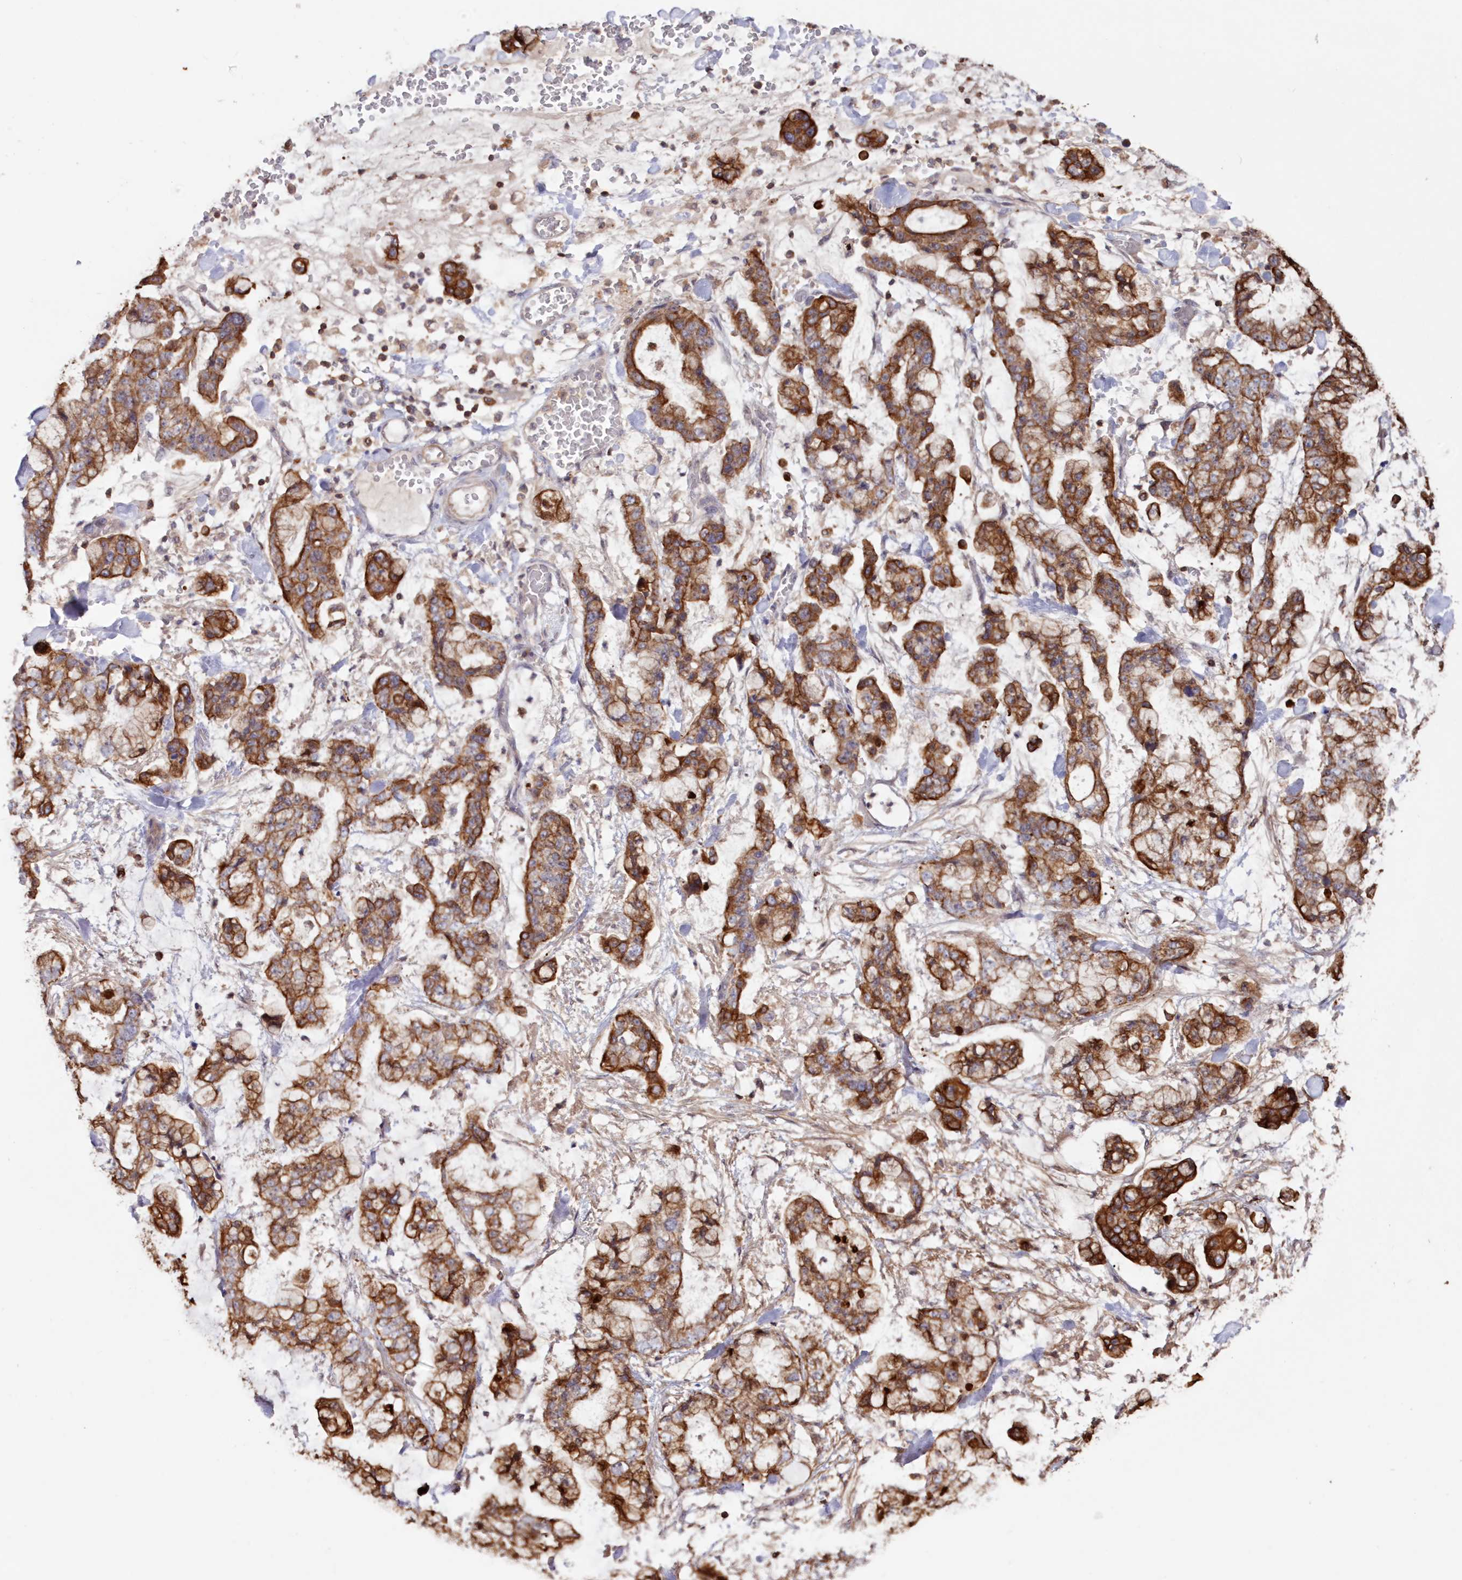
{"staining": {"intensity": "strong", "quantity": ">75%", "location": "cytoplasmic/membranous,nuclear"}, "tissue": "stomach cancer", "cell_type": "Tumor cells", "image_type": "cancer", "snomed": [{"axis": "morphology", "description": "Normal tissue, NOS"}, {"axis": "morphology", "description": "Adenocarcinoma, NOS"}, {"axis": "topography", "description": "Stomach, upper"}, {"axis": "topography", "description": "Stomach"}], "caption": "Immunohistochemical staining of adenocarcinoma (stomach) demonstrates high levels of strong cytoplasmic/membranous and nuclear positivity in approximately >75% of tumor cells.", "gene": "SNED1", "patient": {"sex": "male", "age": 76}}